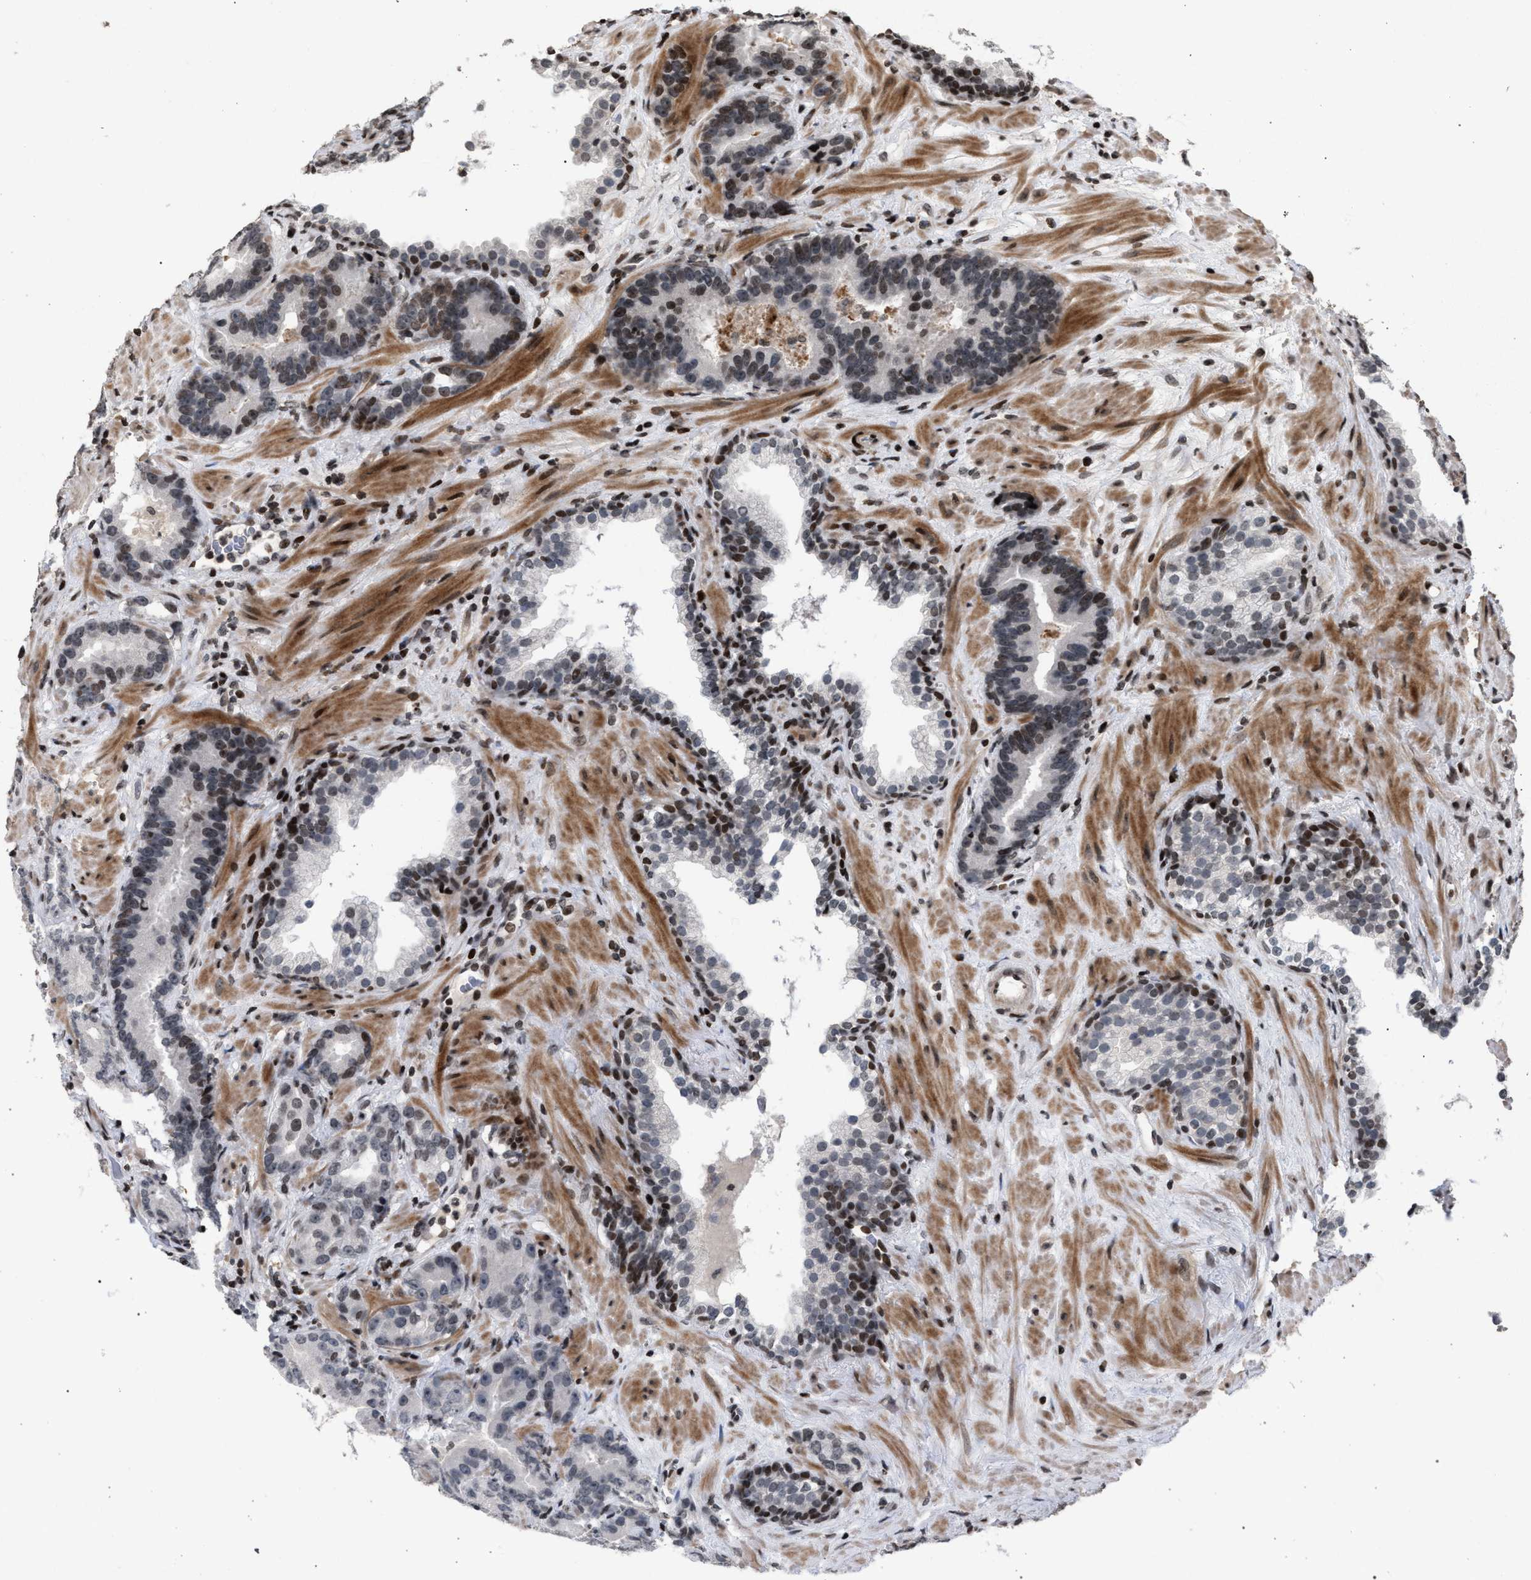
{"staining": {"intensity": "moderate", "quantity": "<25%", "location": "nuclear"}, "tissue": "prostate cancer", "cell_type": "Tumor cells", "image_type": "cancer", "snomed": [{"axis": "morphology", "description": "Adenocarcinoma, Low grade"}, {"axis": "topography", "description": "Prostate"}], "caption": "Immunohistochemical staining of prostate cancer exhibits moderate nuclear protein positivity in approximately <25% of tumor cells.", "gene": "FOXD3", "patient": {"sex": "male", "age": 59}}